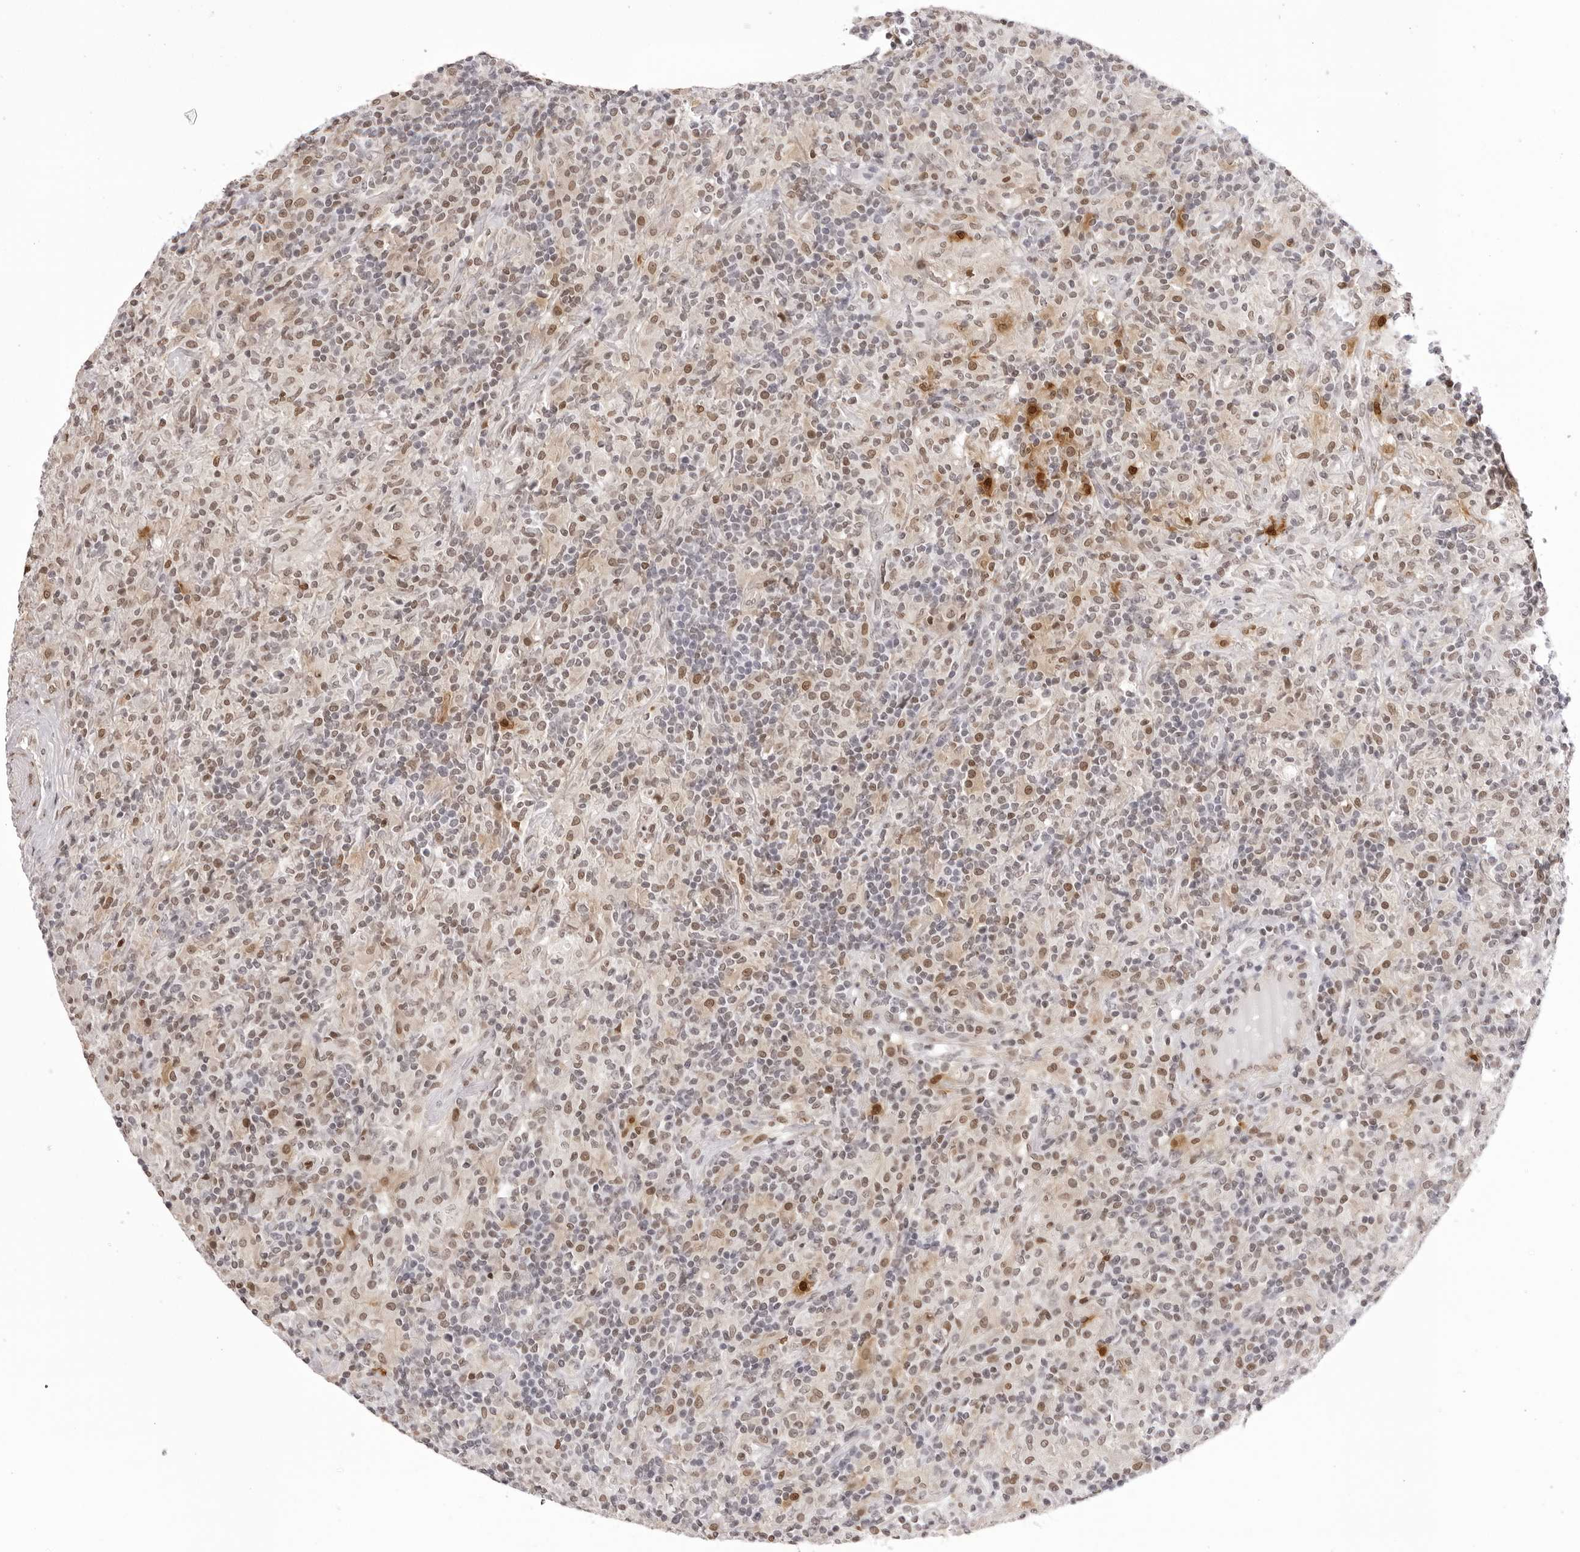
{"staining": {"intensity": "negative", "quantity": "none", "location": "none"}, "tissue": "lymphoma", "cell_type": "Tumor cells", "image_type": "cancer", "snomed": [{"axis": "morphology", "description": "Hodgkin's disease, NOS"}, {"axis": "topography", "description": "Lymph node"}], "caption": "Immunohistochemistry (IHC) photomicrograph of Hodgkin's disease stained for a protein (brown), which reveals no staining in tumor cells.", "gene": "HSPA4", "patient": {"sex": "male", "age": 70}}